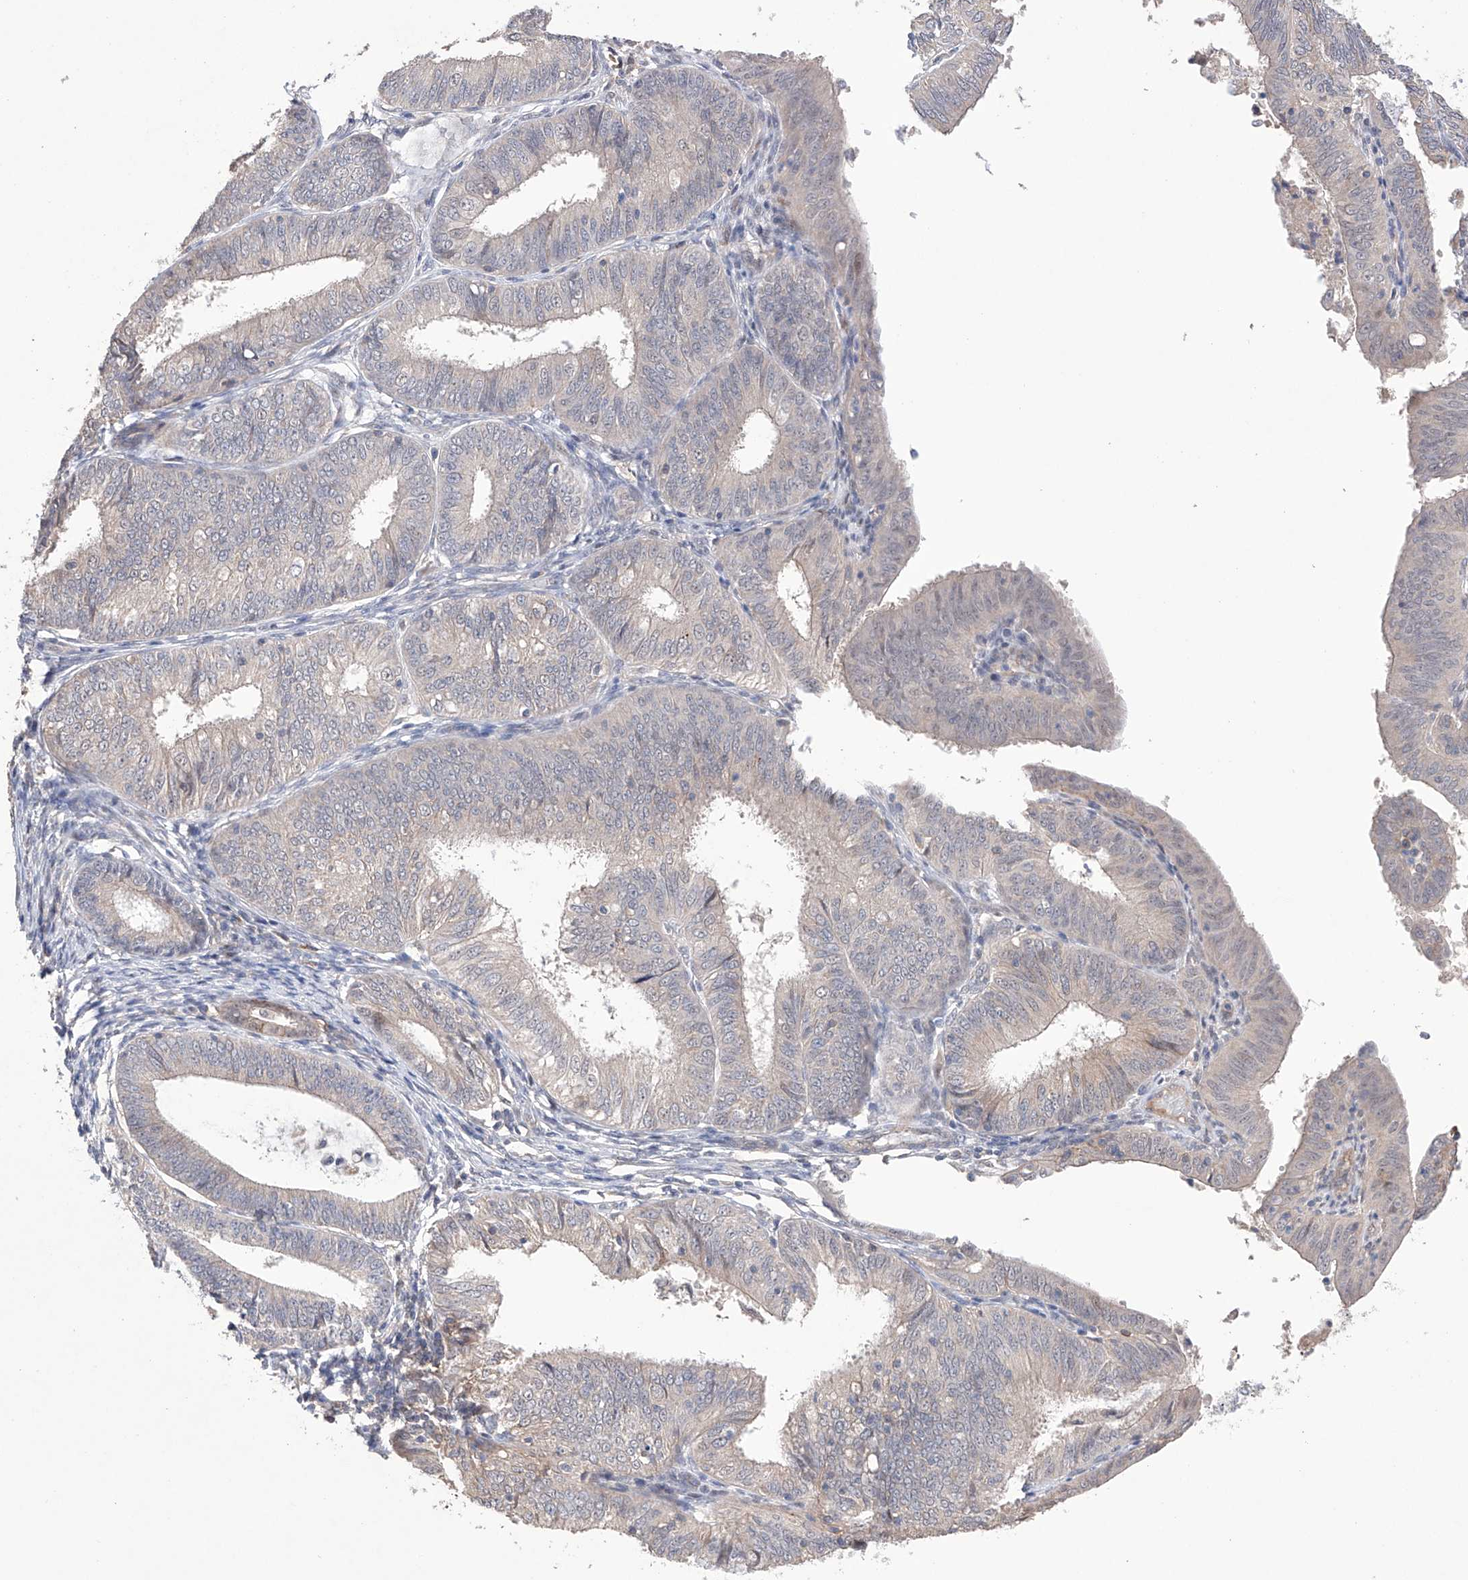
{"staining": {"intensity": "weak", "quantity": "<25%", "location": "cytoplasmic/membranous"}, "tissue": "endometrial cancer", "cell_type": "Tumor cells", "image_type": "cancer", "snomed": [{"axis": "morphology", "description": "Adenocarcinoma, NOS"}, {"axis": "topography", "description": "Endometrium"}], "caption": "An immunohistochemistry photomicrograph of adenocarcinoma (endometrial) is shown. There is no staining in tumor cells of adenocarcinoma (endometrial). (Brightfield microscopy of DAB immunohistochemistry at high magnification).", "gene": "AFG1L", "patient": {"sex": "female", "age": 51}}